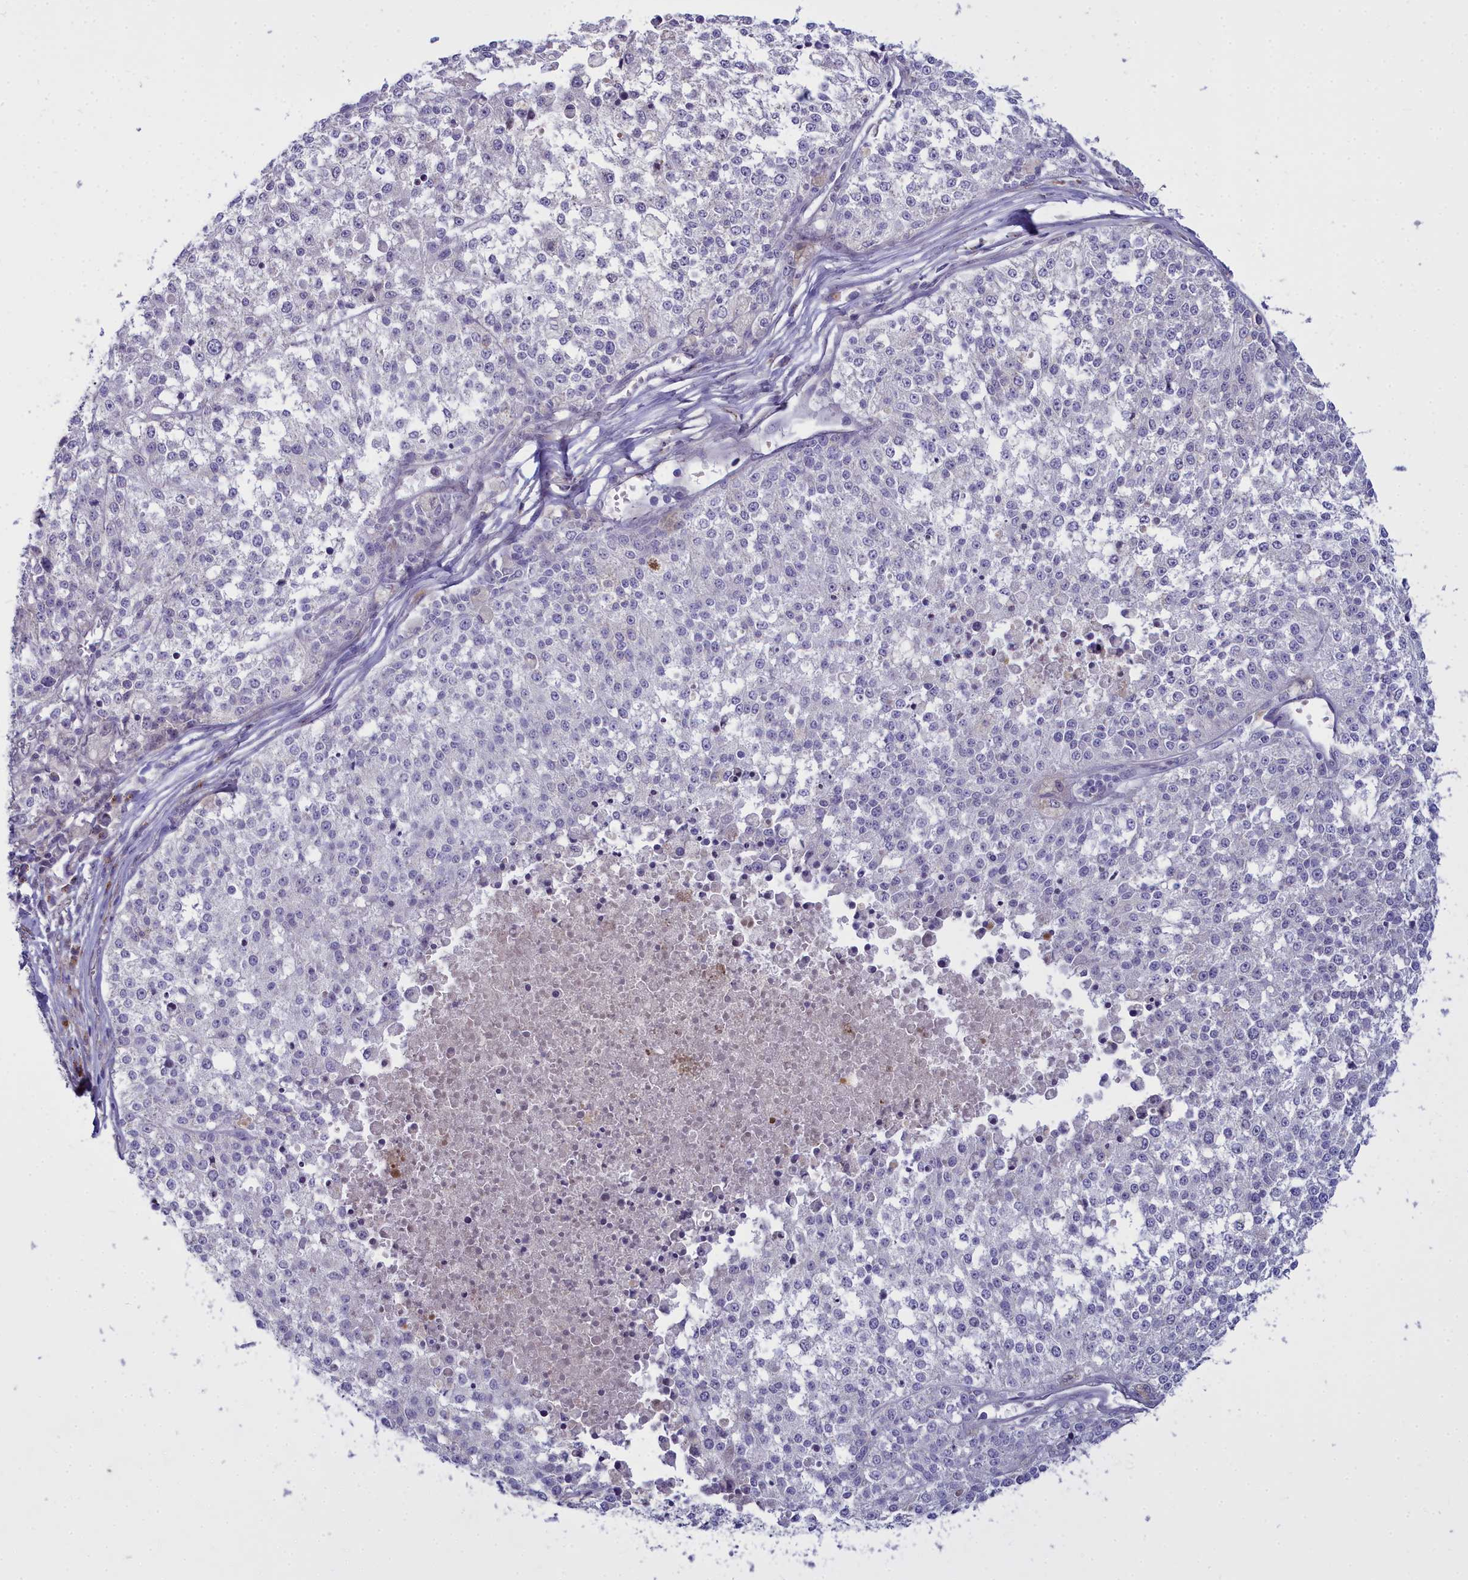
{"staining": {"intensity": "negative", "quantity": "none", "location": "none"}, "tissue": "melanoma", "cell_type": "Tumor cells", "image_type": "cancer", "snomed": [{"axis": "morphology", "description": "Malignant melanoma, NOS"}, {"axis": "topography", "description": "Skin"}], "caption": "Malignant melanoma stained for a protein using immunohistochemistry reveals no positivity tumor cells.", "gene": "WDPCP", "patient": {"sex": "female", "age": 64}}